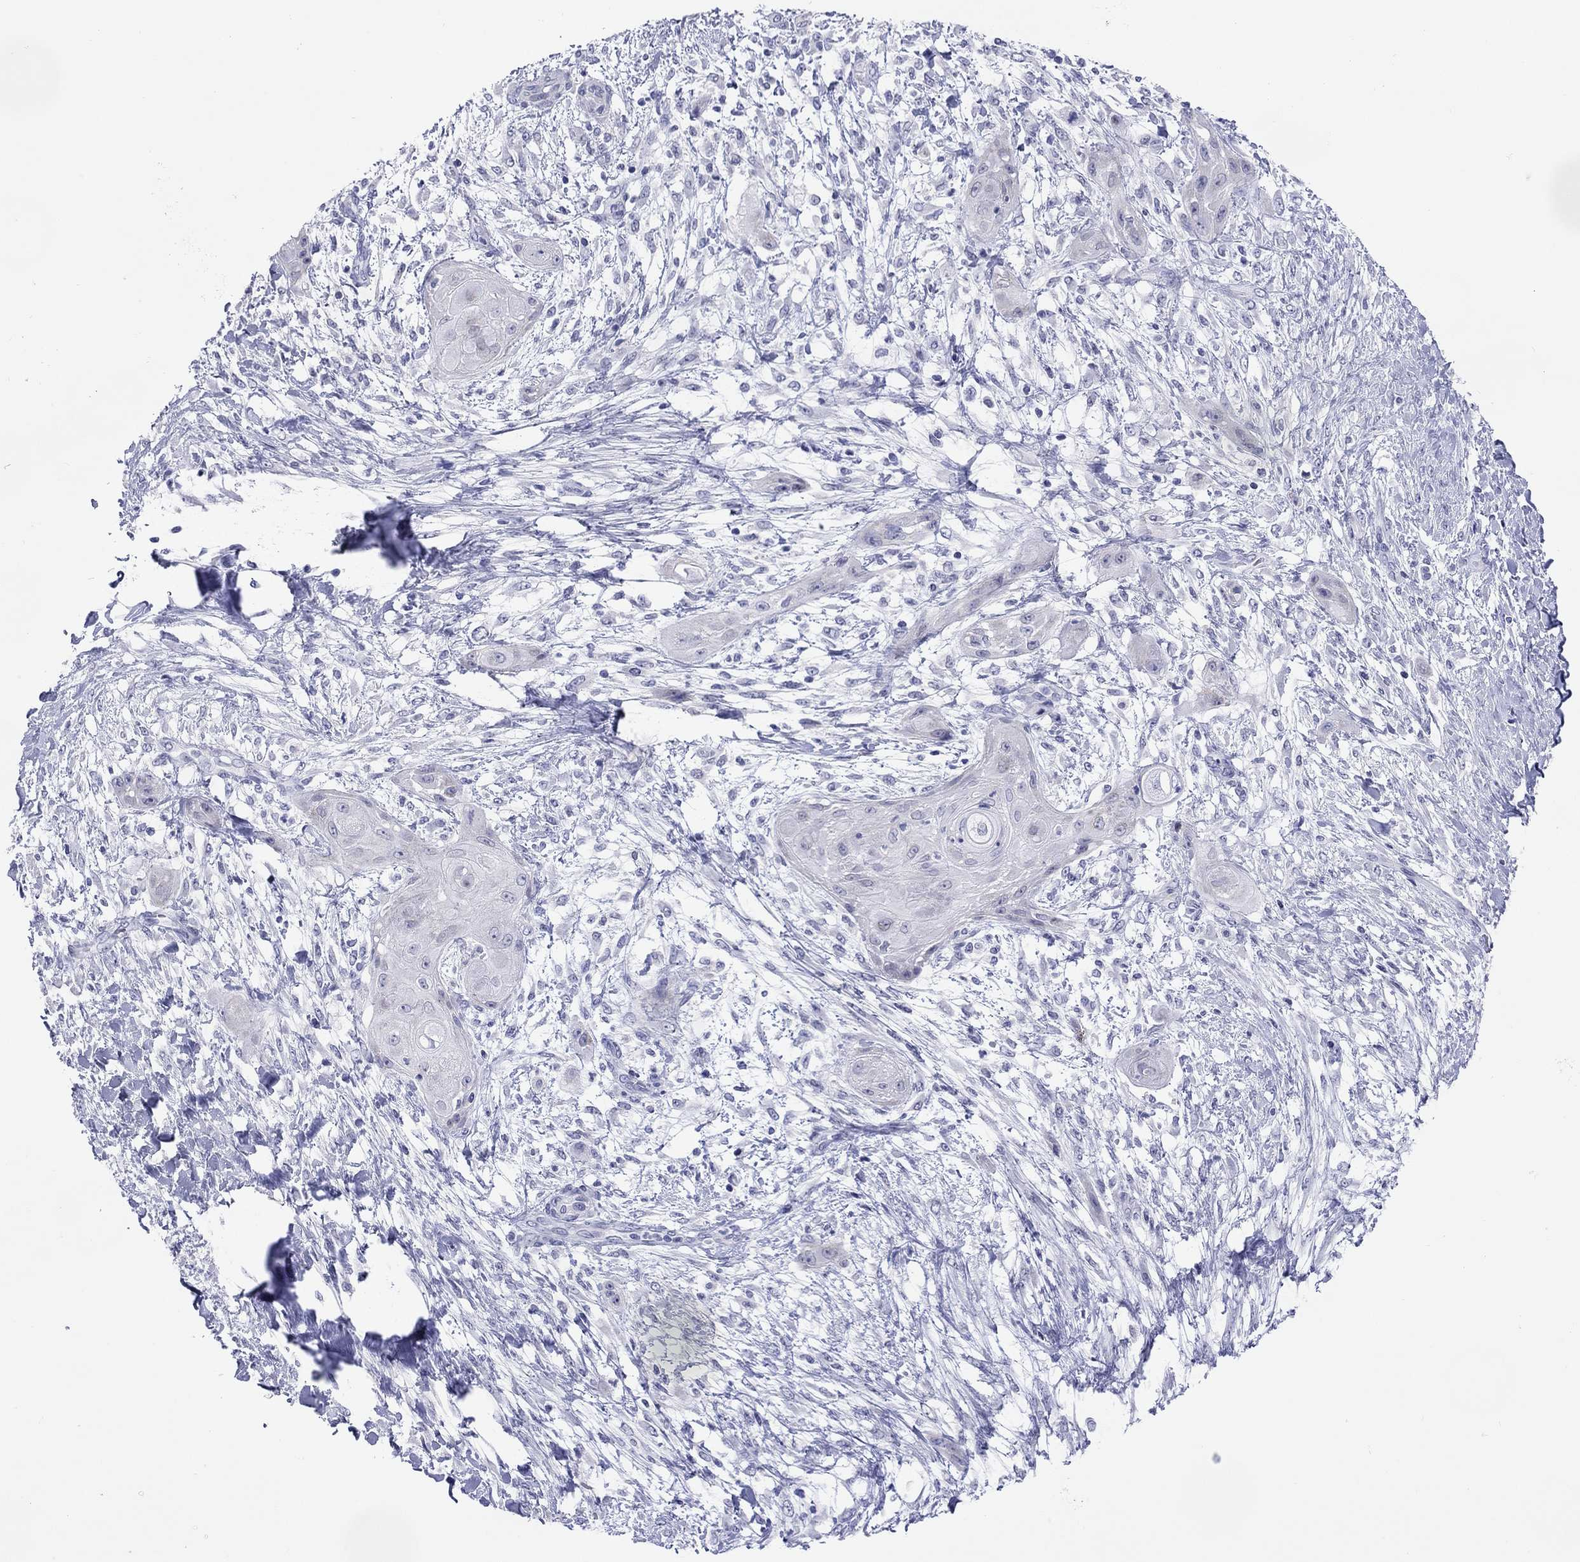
{"staining": {"intensity": "negative", "quantity": "none", "location": "none"}, "tissue": "skin cancer", "cell_type": "Tumor cells", "image_type": "cancer", "snomed": [{"axis": "morphology", "description": "Squamous cell carcinoma, NOS"}, {"axis": "topography", "description": "Skin"}], "caption": "This is a photomicrograph of immunohistochemistry staining of skin cancer (squamous cell carcinoma), which shows no expression in tumor cells.", "gene": "ARMC12", "patient": {"sex": "male", "age": 62}}